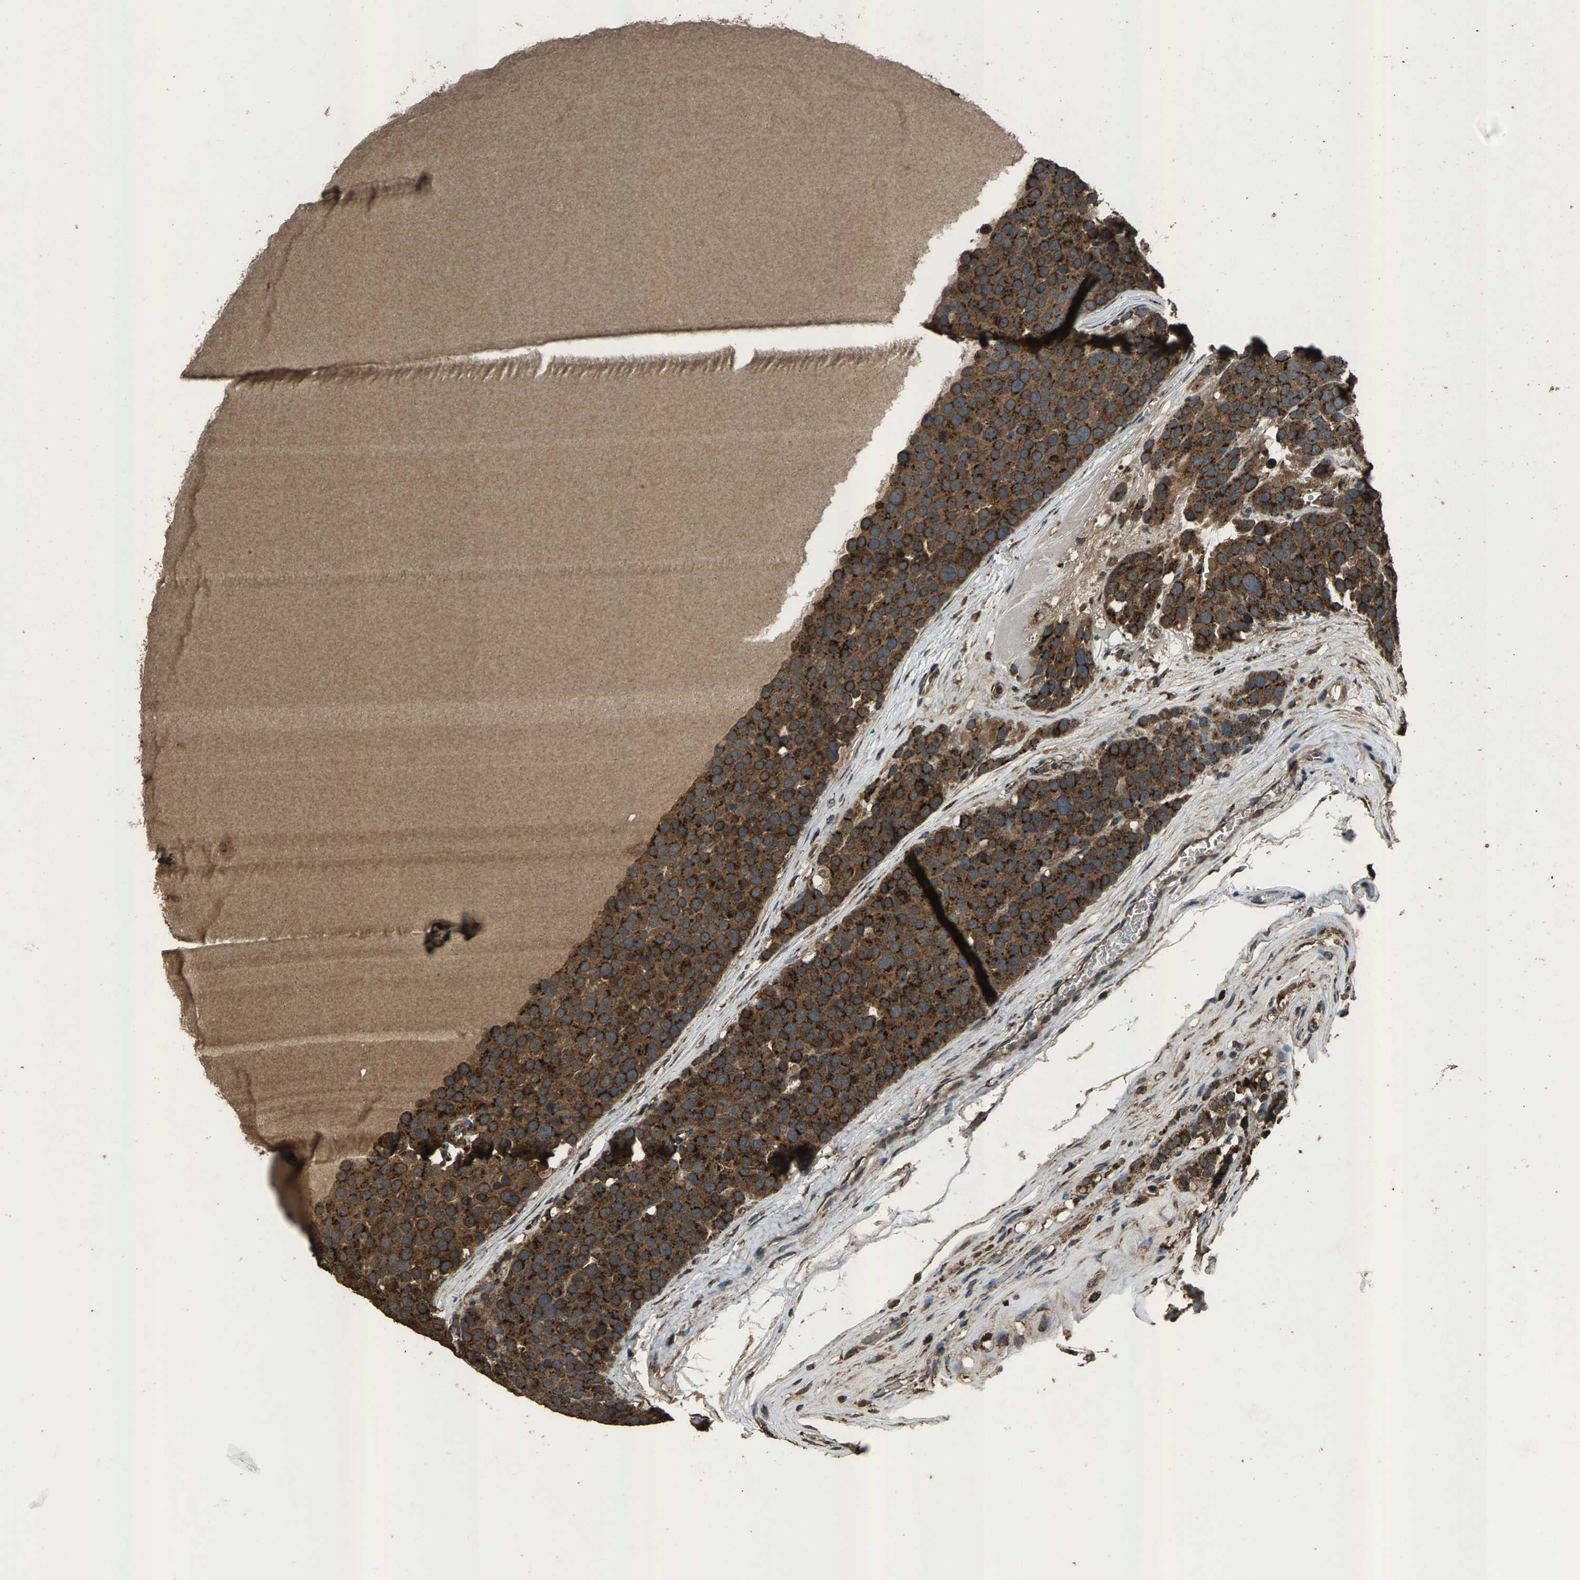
{"staining": {"intensity": "strong", "quantity": ">75%", "location": "cytoplasmic/membranous"}, "tissue": "testis cancer", "cell_type": "Tumor cells", "image_type": "cancer", "snomed": [{"axis": "morphology", "description": "Seminoma, NOS"}, {"axis": "topography", "description": "Testis"}], "caption": "Immunohistochemical staining of testis seminoma reveals high levels of strong cytoplasmic/membranous positivity in approximately >75% of tumor cells.", "gene": "SLC38A10", "patient": {"sex": "male", "age": 71}}